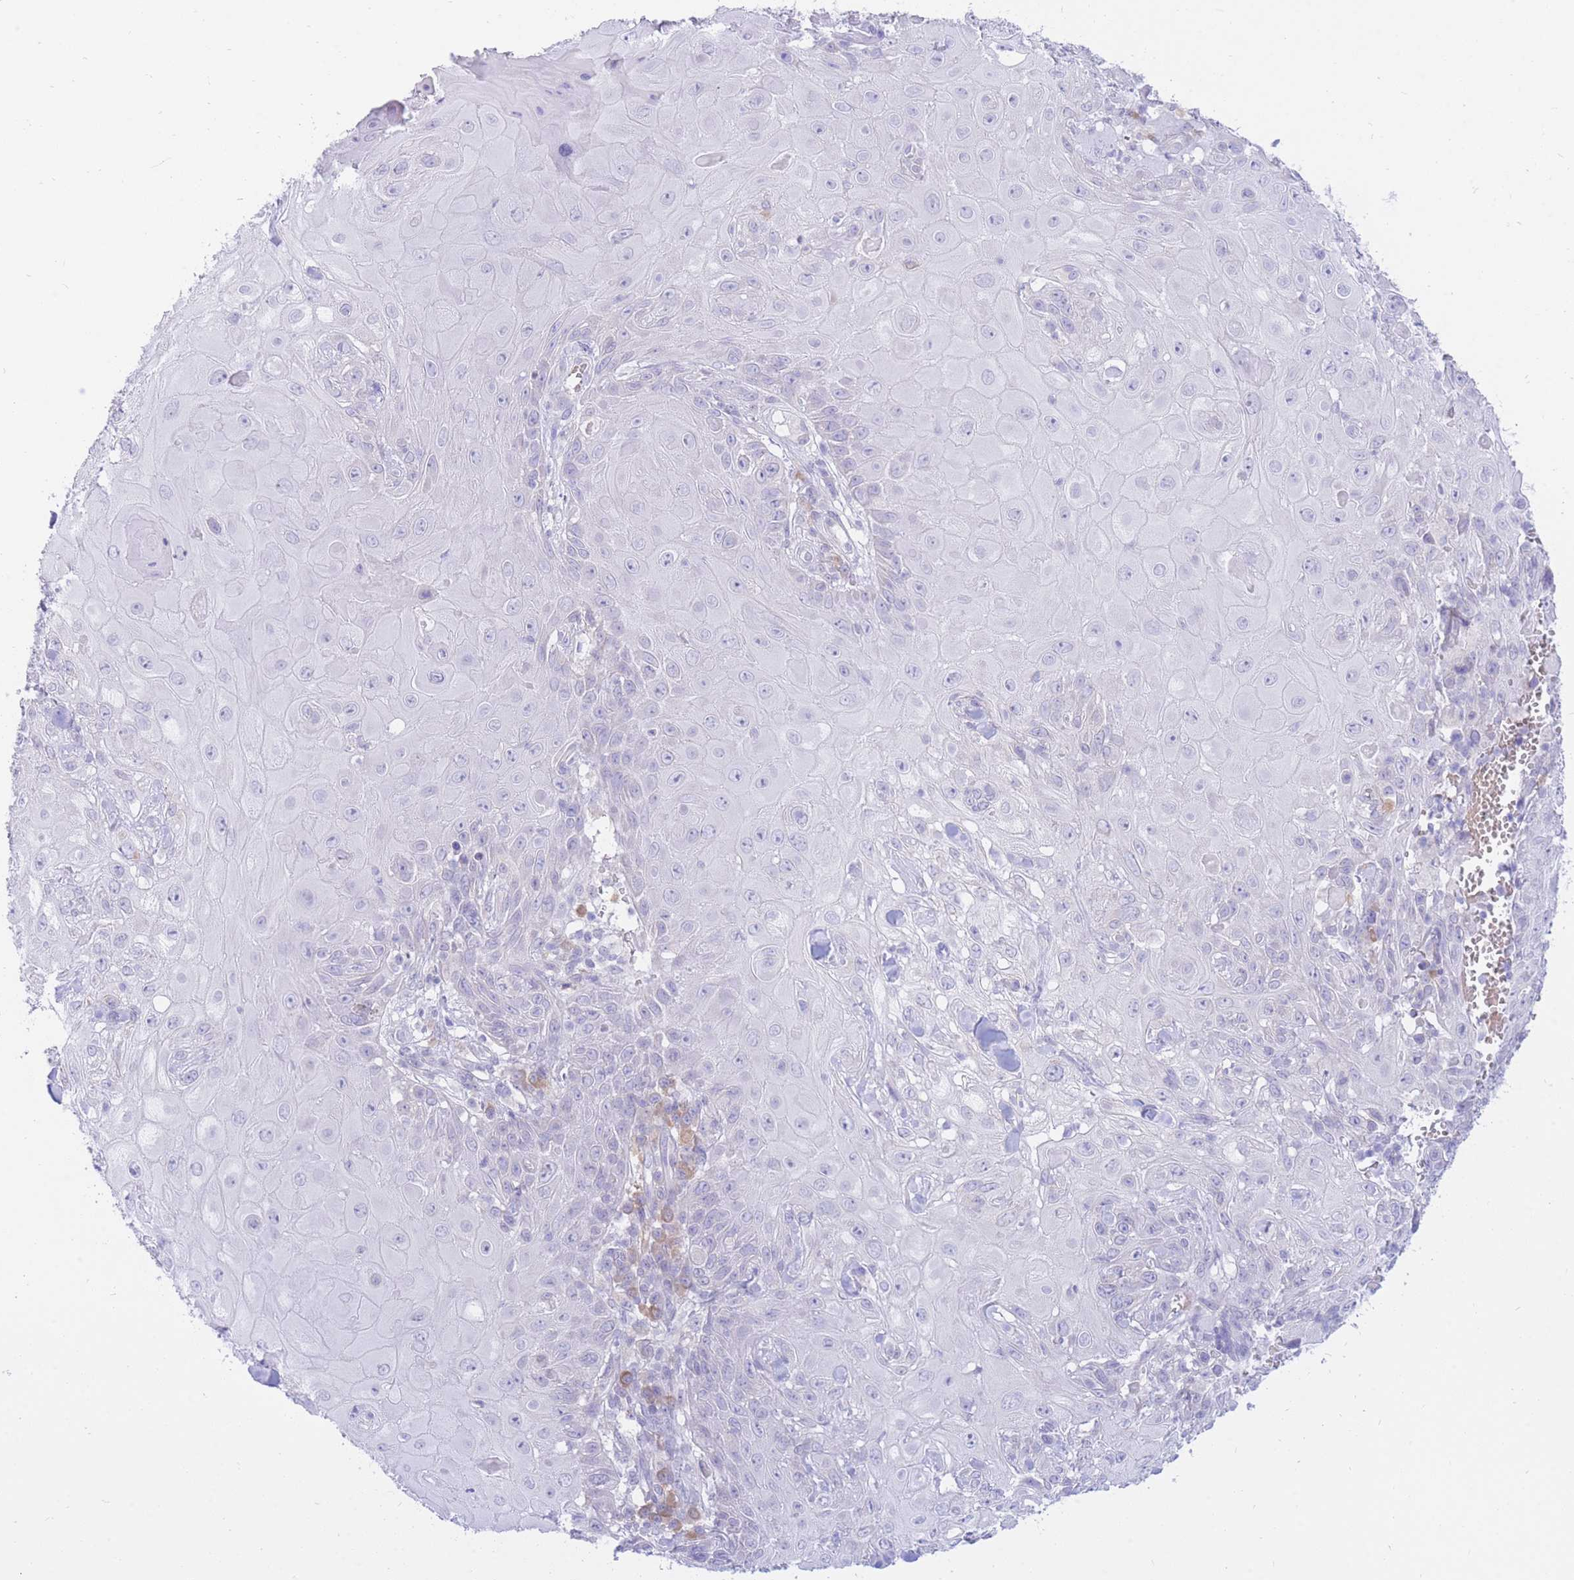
{"staining": {"intensity": "negative", "quantity": "none", "location": "none"}, "tissue": "skin cancer", "cell_type": "Tumor cells", "image_type": "cancer", "snomed": [{"axis": "morphology", "description": "Normal tissue, NOS"}, {"axis": "morphology", "description": "Squamous cell carcinoma, NOS"}, {"axis": "topography", "description": "Skin"}, {"axis": "topography", "description": "Cartilage tissue"}], "caption": "IHC micrograph of human squamous cell carcinoma (skin) stained for a protein (brown), which demonstrates no expression in tumor cells. Brightfield microscopy of immunohistochemistry (IHC) stained with DAB (brown) and hematoxylin (blue), captured at high magnification.", "gene": "SSUH2", "patient": {"sex": "female", "age": 79}}